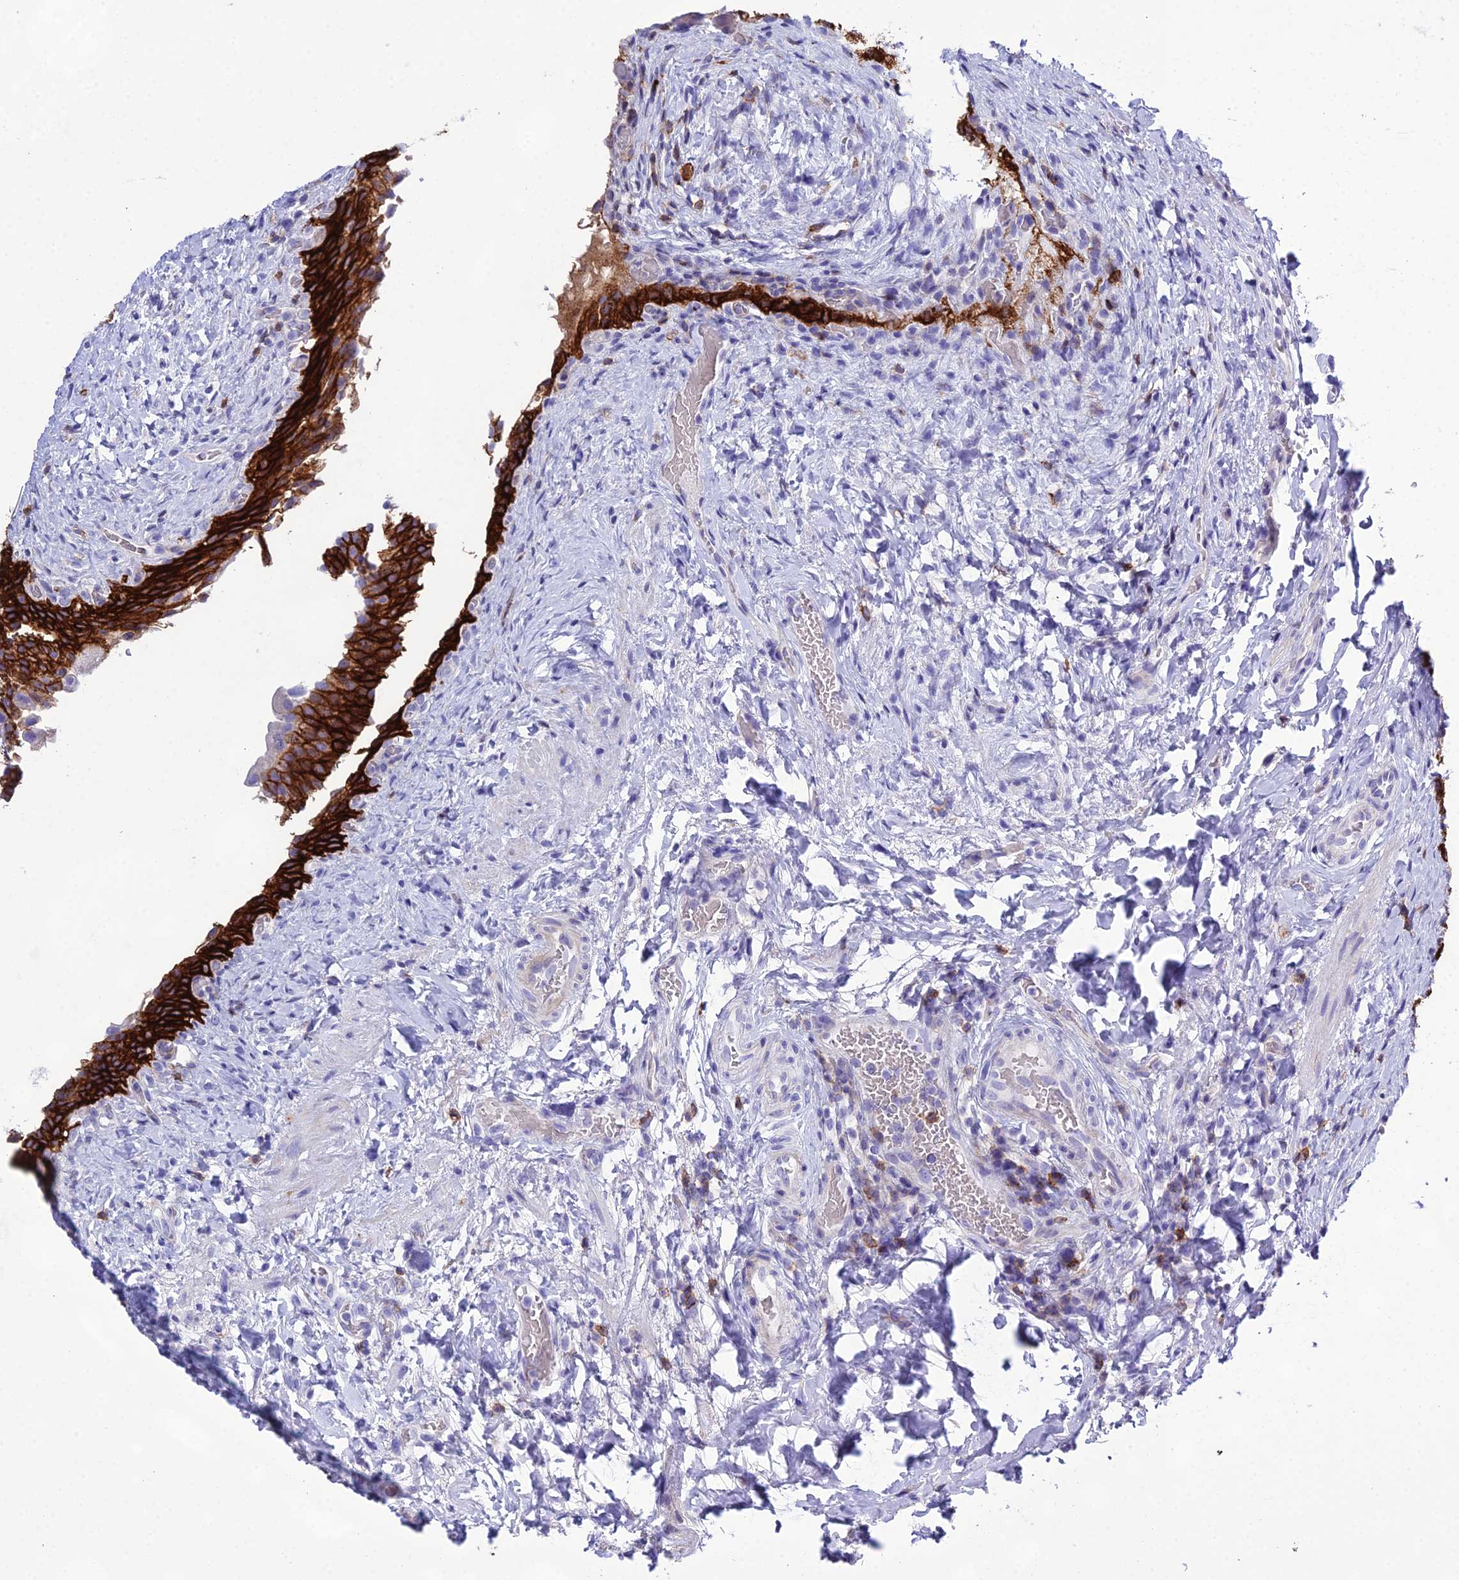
{"staining": {"intensity": "strong", "quantity": ">75%", "location": "cytoplasmic/membranous"}, "tissue": "urinary bladder", "cell_type": "Urothelial cells", "image_type": "normal", "snomed": [{"axis": "morphology", "description": "Normal tissue, NOS"}, {"axis": "morphology", "description": "Inflammation, NOS"}, {"axis": "topography", "description": "Urinary bladder"}], "caption": "Protein expression analysis of unremarkable human urinary bladder reveals strong cytoplasmic/membranous expression in about >75% of urothelial cells.", "gene": "OR1Q1", "patient": {"sex": "male", "age": 64}}